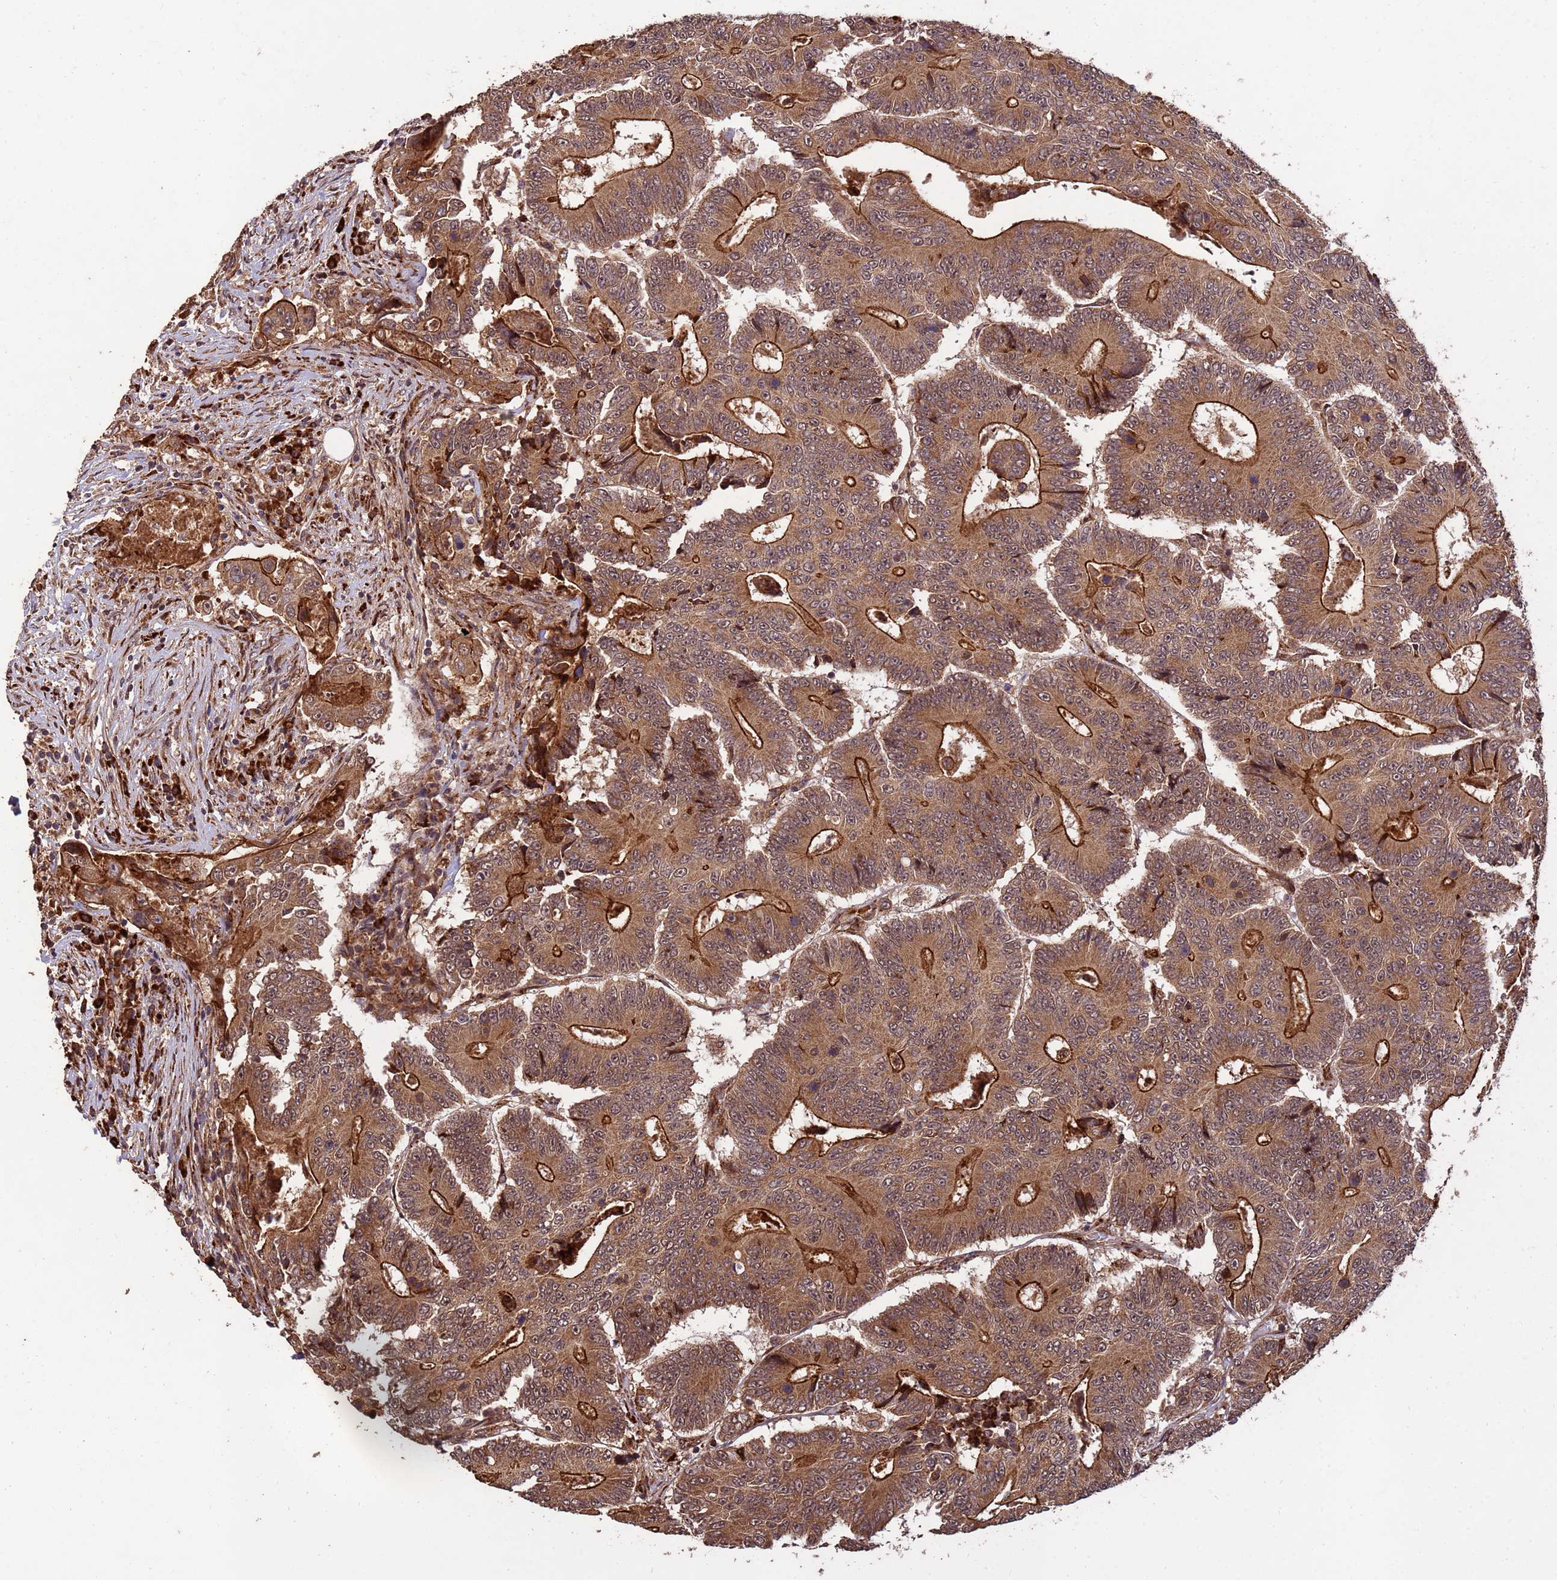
{"staining": {"intensity": "strong", "quantity": ">75%", "location": "cytoplasmic/membranous,nuclear"}, "tissue": "colorectal cancer", "cell_type": "Tumor cells", "image_type": "cancer", "snomed": [{"axis": "morphology", "description": "Adenocarcinoma, NOS"}, {"axis": "topography", "description": "Colon"}], "caption": "This is an image of IHC staining of colorectal cancer, which shows strong positivity in the cytoplasmic/membranous and nuclear of tumor cells.", "gene": "ZNF619", "patient": {"sex": "male", "age": 83}}